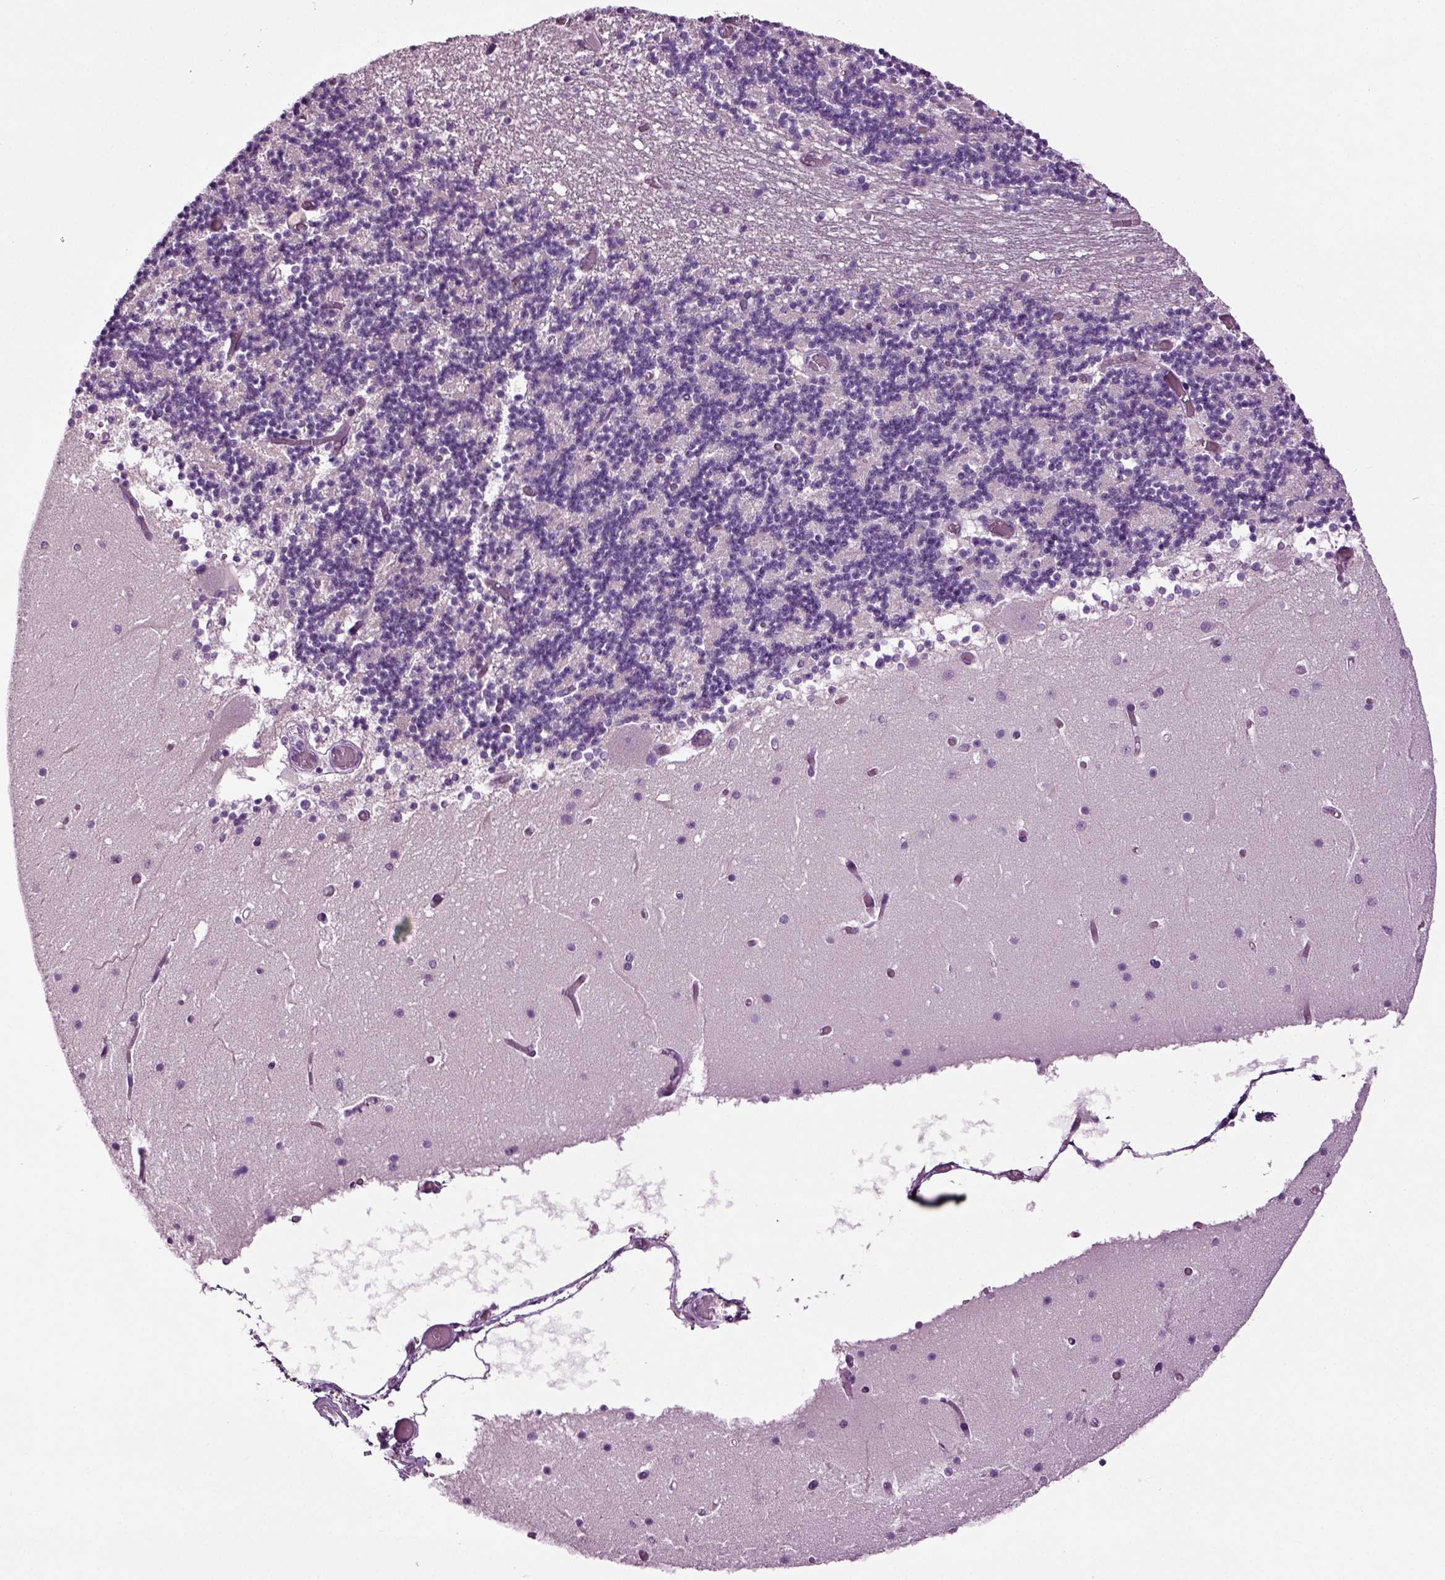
{"staining": {"intensity": "negative", "quantity": "none", "location": "none"}, "tissue": "cerebellum", "cell_type": "Cells in granular layer", "image_type": "normal", "snomed": [{"axis": "morphology", "description": "Normal tissue, NOS"}, {"axis": "topography", "description": "Cerebellum"}], "caption": "The histopathology image shows no staining of cells in granular layer in benign cerebellum. (DAB (3,3'-diaminobenzidine) IHC with hematoxylin counter stain).", "gene": "DNAH10", "patient": {"sex": "female", "age": 28}}